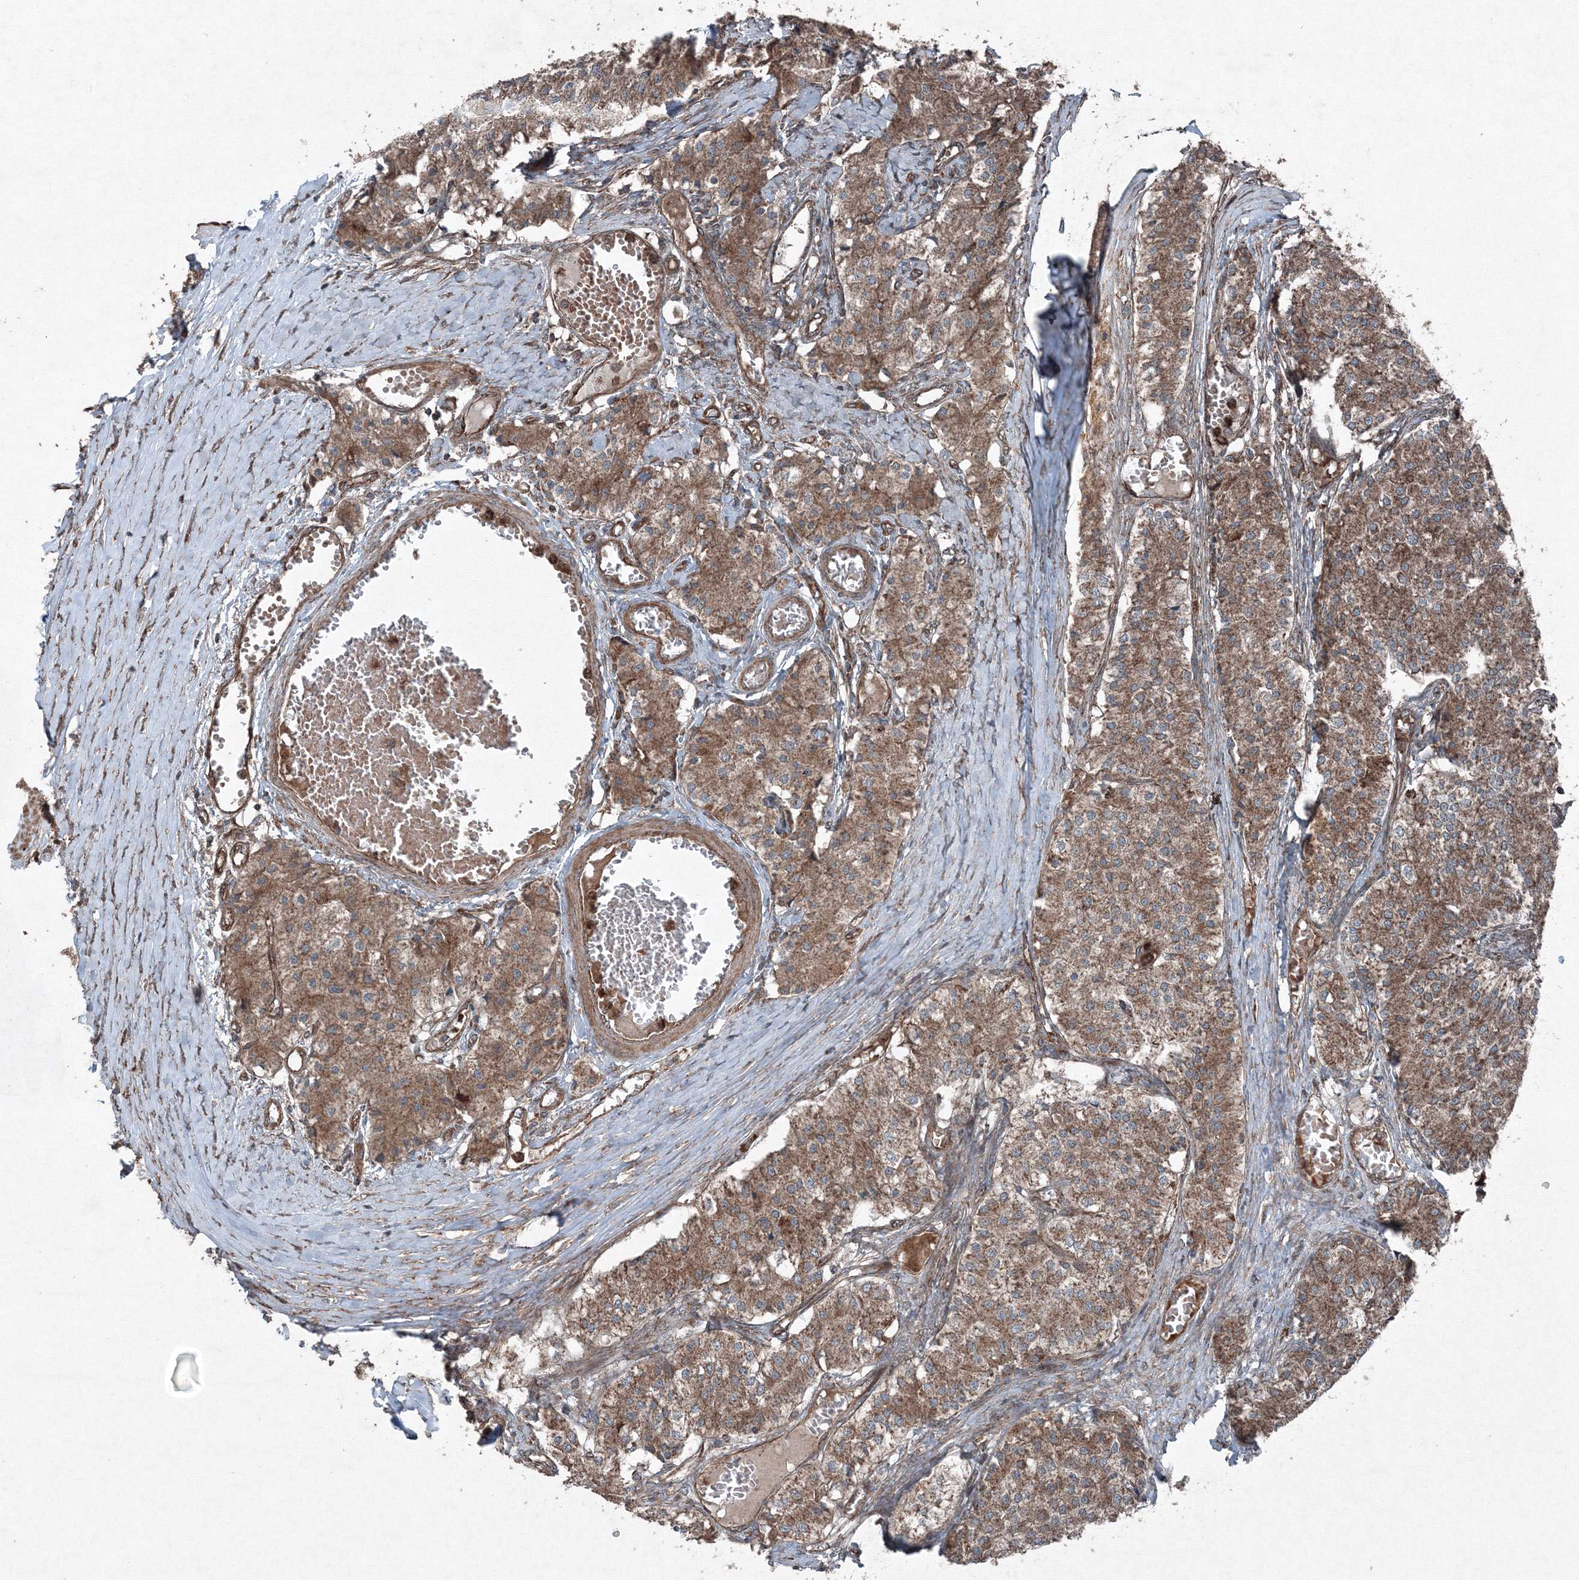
{"staining": {"intensity": "moderate", "quantity": ">75%", "location": "cytoplasmic/membranous"}, "tissue": "carcinoid", "cell_type": "Tumor cells", "image_type": "cancer", "snomed": [{"axis": "morphology", "description": "Carcinoid, malignant, NOS"}, {"axis": "topography", "description": "Colon"}], "caption": "Immunohistochemical staining of human carcinoid (malignant) exhibits moderate cytoplasmic/membranous protein staining in approximately >75% of tumor cells. (Brightfield microscopy of DAB IHC at high magnification).", "gene": "COPS7B", "patient": {"sex": "female", "age": 52}}